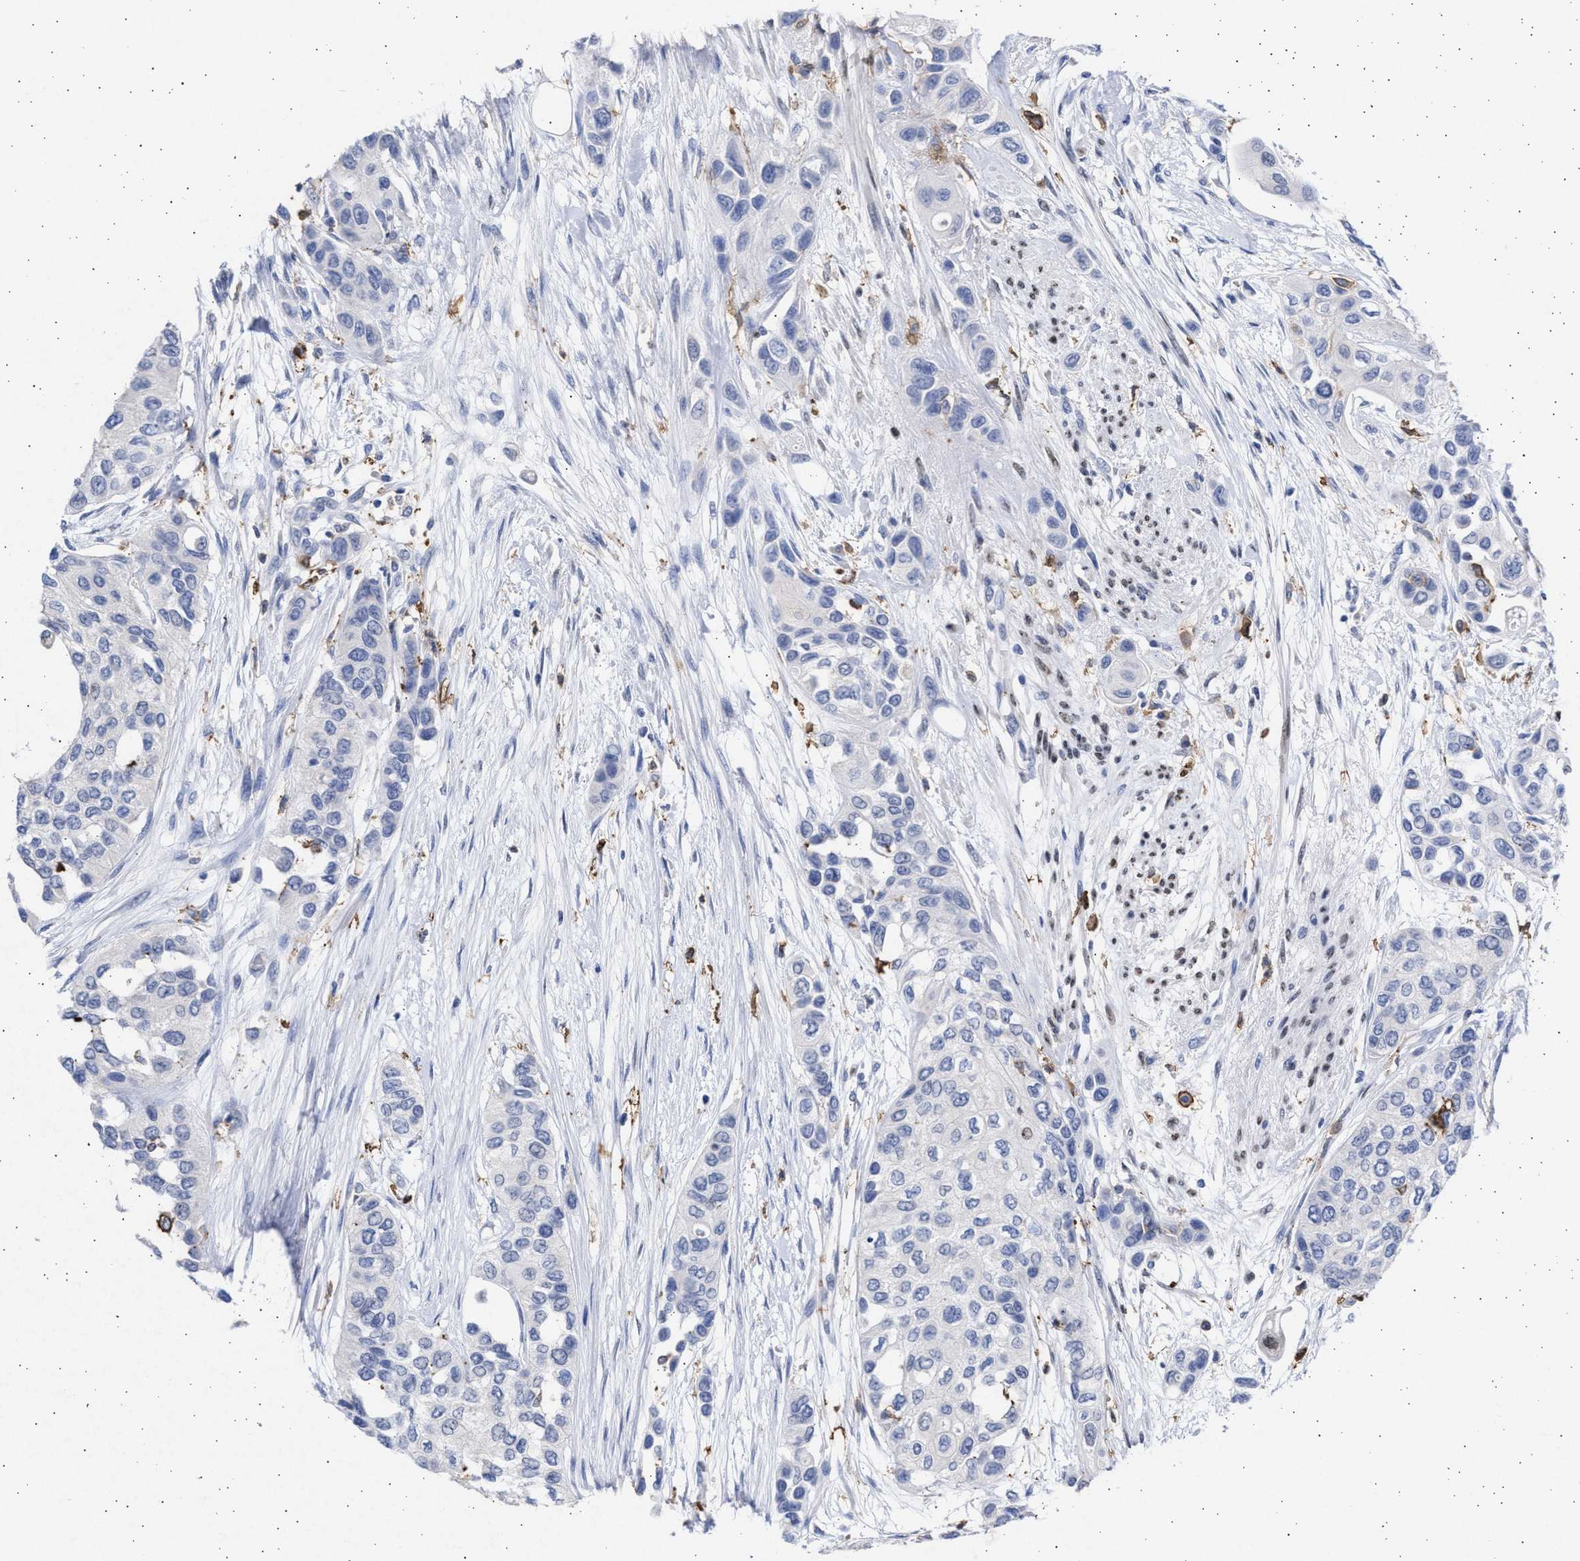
{"staining": {"intensity": "negative", "quantity": "none", "location": "none"}, "tissue": "urothelial cancer", "cell_type": "Tumor cells", "image_type": "cancer", "snomed": [{"axis": "morphology", "description": "Urothelial carcinoma, High grade"}, {"axis": "topography", "description": "Urinary bladder"}], "caption": "Immunohistochemistry (IHC) image of neoplastic tissue: high-grade urothelial carcinoma stained with DAB (3,3'-diaminobenzidine) shows no significant protein expression in tumor cells.", "gene": "FCER1A", "patient": {"sex": "female", "age": 56}}